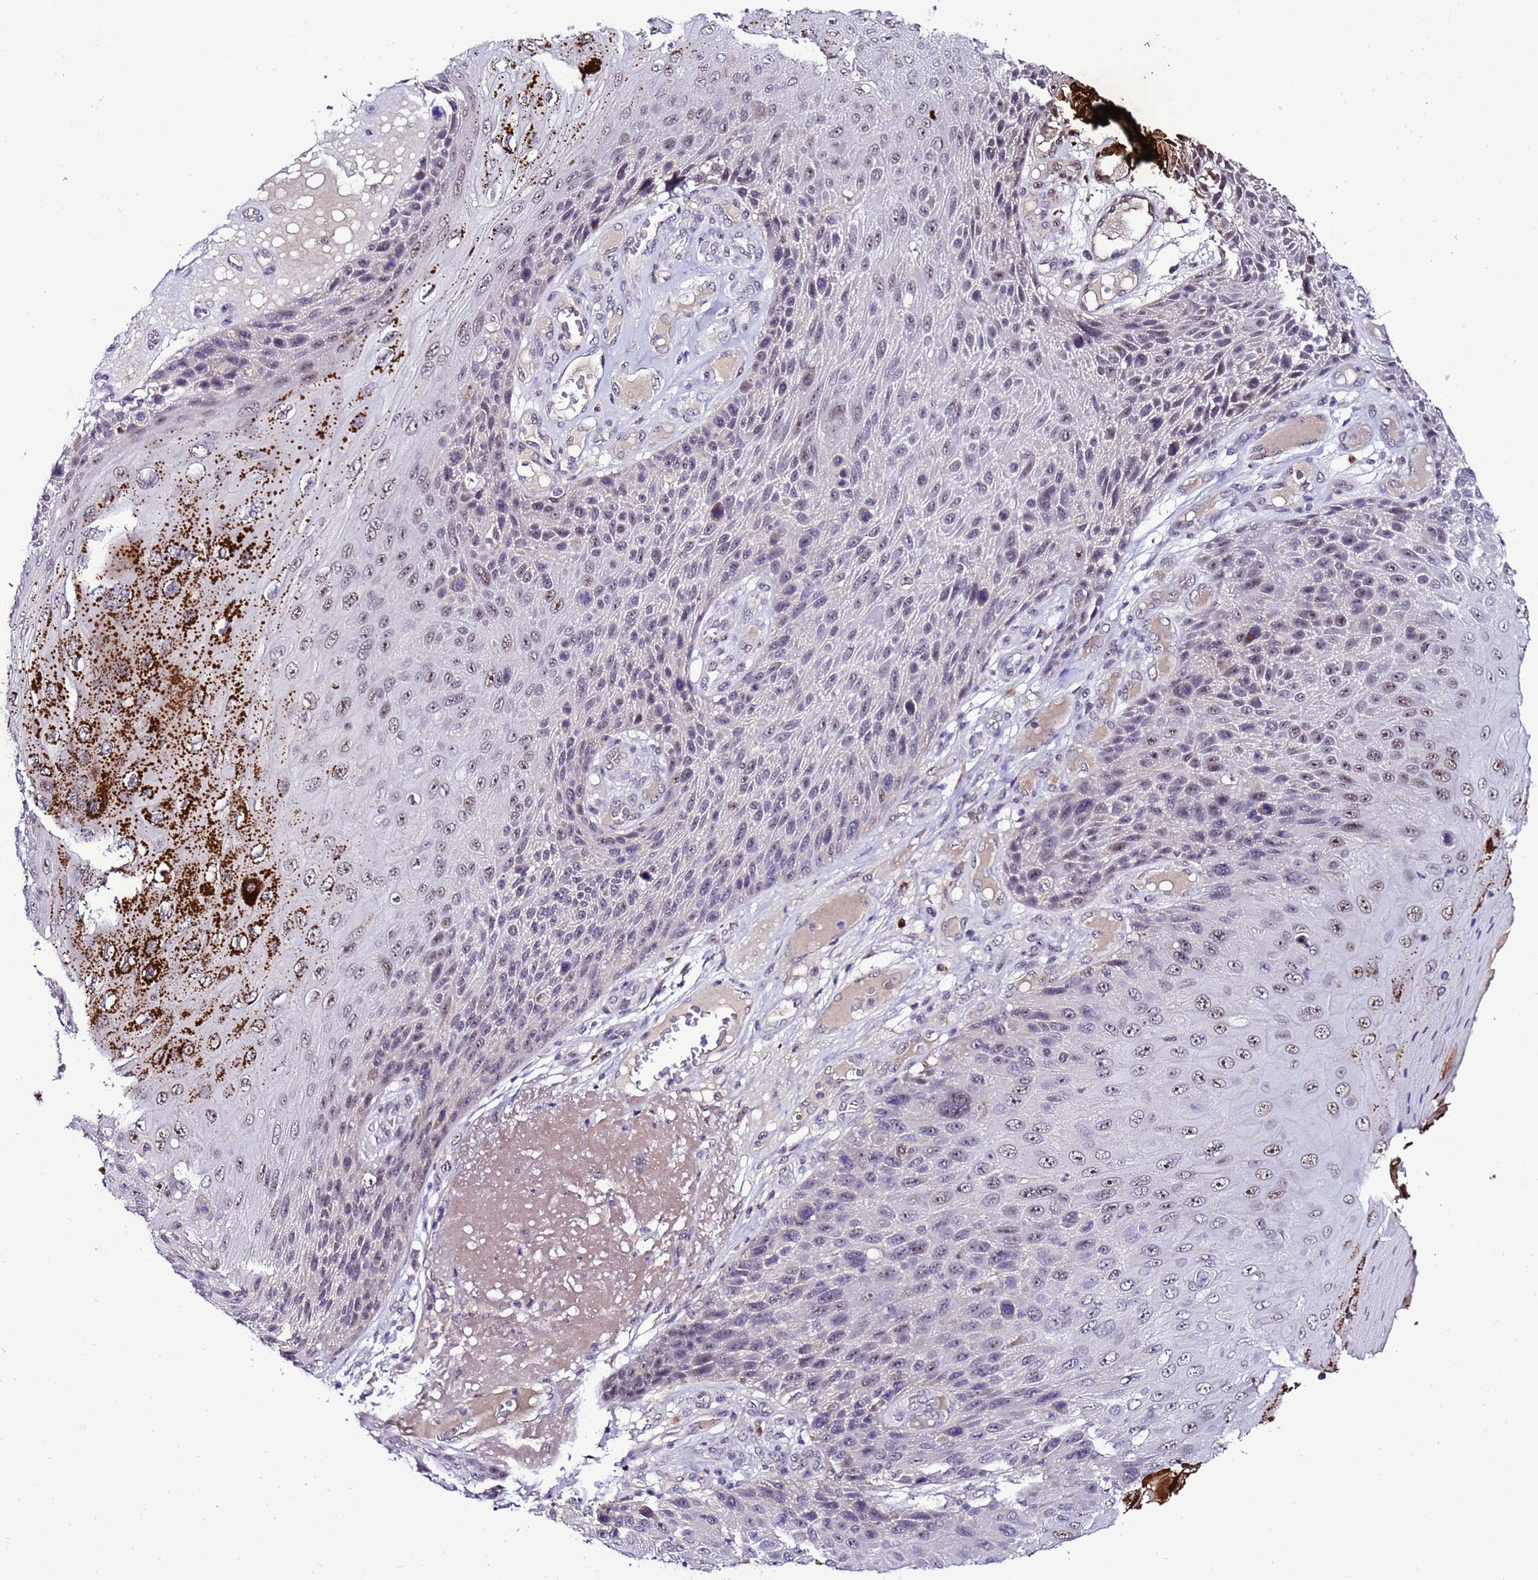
{"staining": {"intensity": "moderate", "quantity": "25%-75%", "location": "nuclear"}, "tissue": "skin cancer", "cell_type": "Tumor cells", "image_type": "cancer", "snomed": [{"axis": "morphology", "description": "Squamous cell carcinoma, NOS"}, {"axis": "topography", "description": "Skin"}], "caption": "About 25%-75% of tumor cells in skin cancer demonstrate moderate nuclear protein positivity as visualized by brown immunohistochemical staining.", "gene": "C19orf47", "patient": {"sex": "female", "age": 88}}